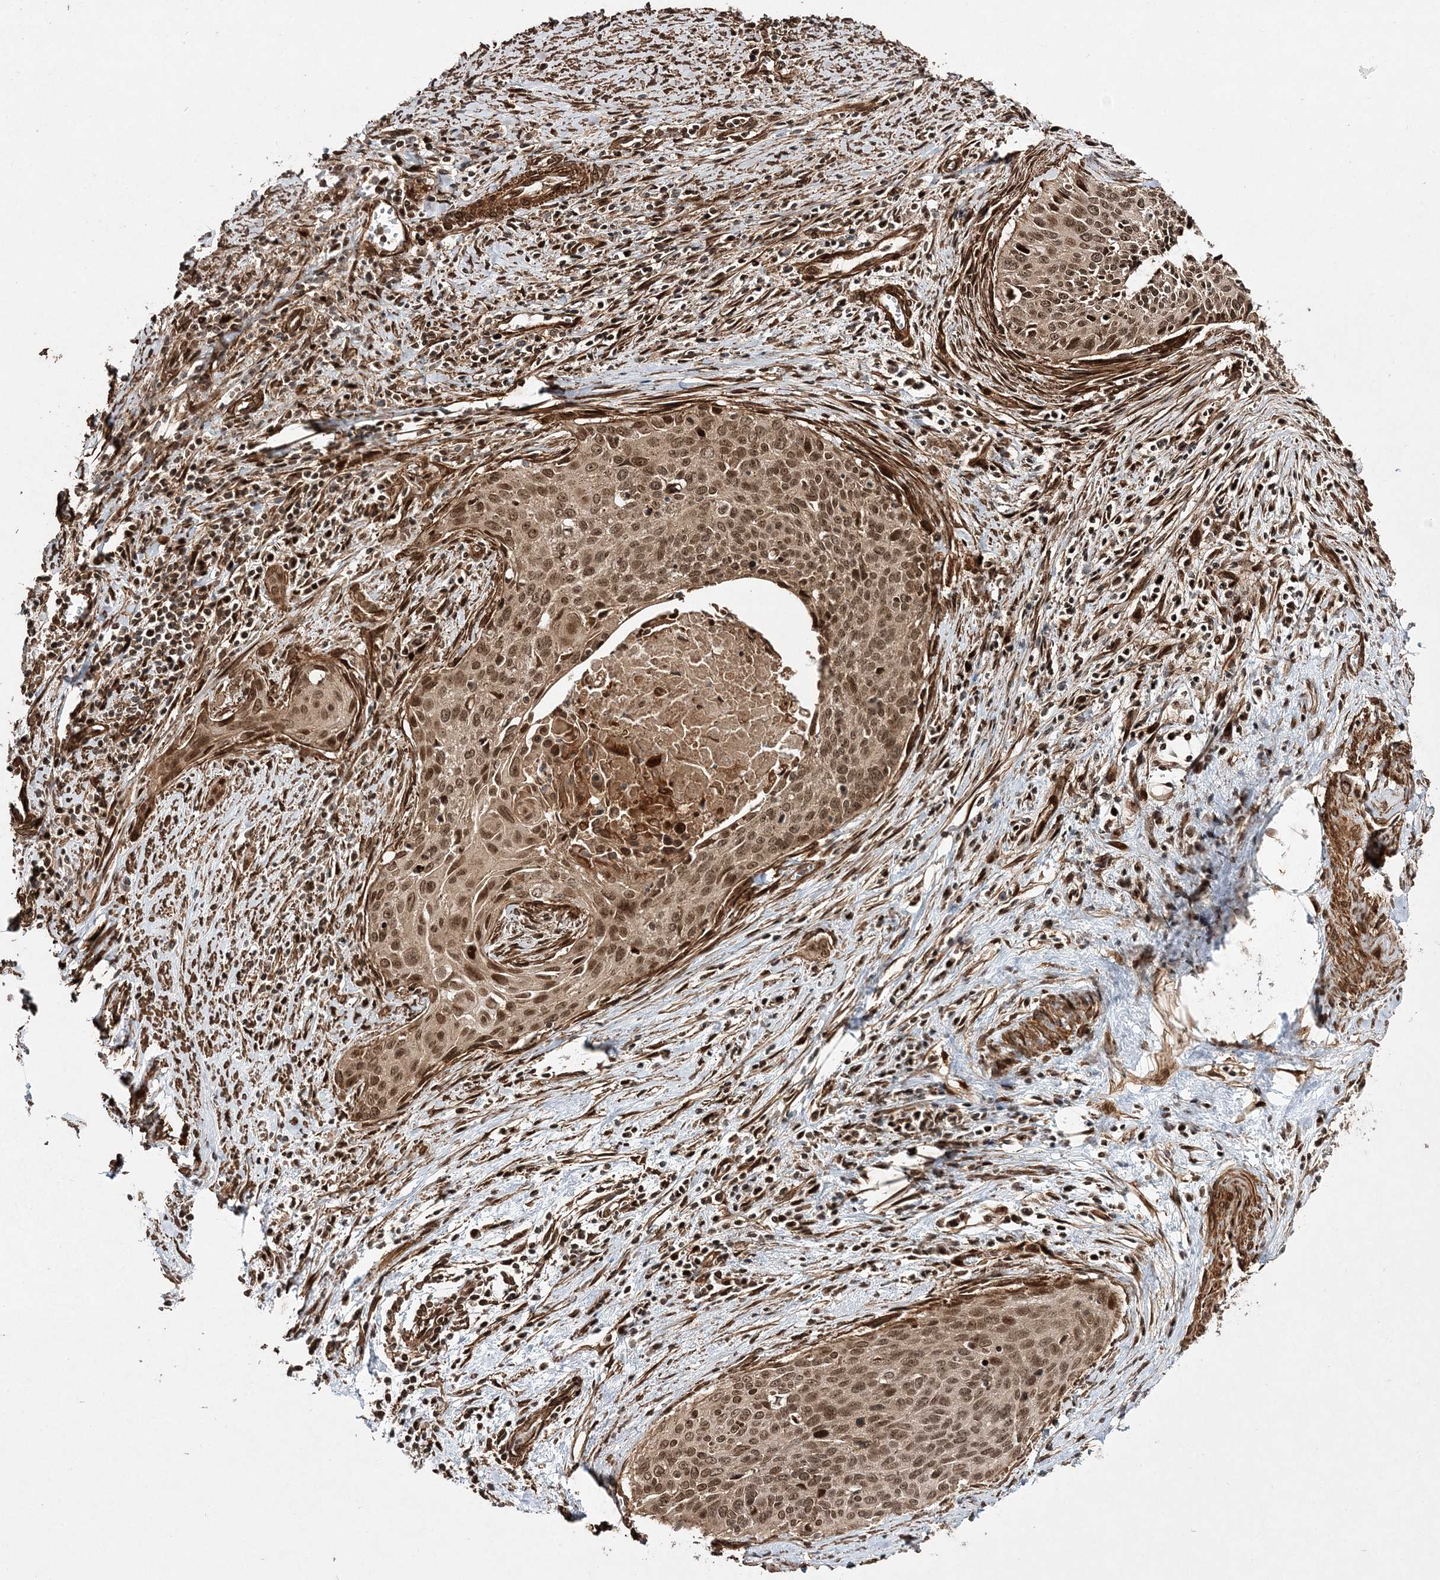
{"staining": {"intensity": "moderate", "quantity": ">75%", "location": "cytoplasmic/membranous,nuclear"}, "tissue": "cervical cancer", "cell_type": "Tumor cells", "image_type": "cancer", "snomed": [{"axis": "morphology", "description": "Squamous cell carcinoma, NOS"}, {"axis": "topography", "description": "Cervix"}], "caption": "About >75% of tumor cells in squamous cell carcinoma (cervical) display moderate cytoplasmic/membranous and nuclear protein expression as visualized by brown immunohistochemical staining.", "gene": "ETAA1", "patient": {"sex": "female", "age": 55}}